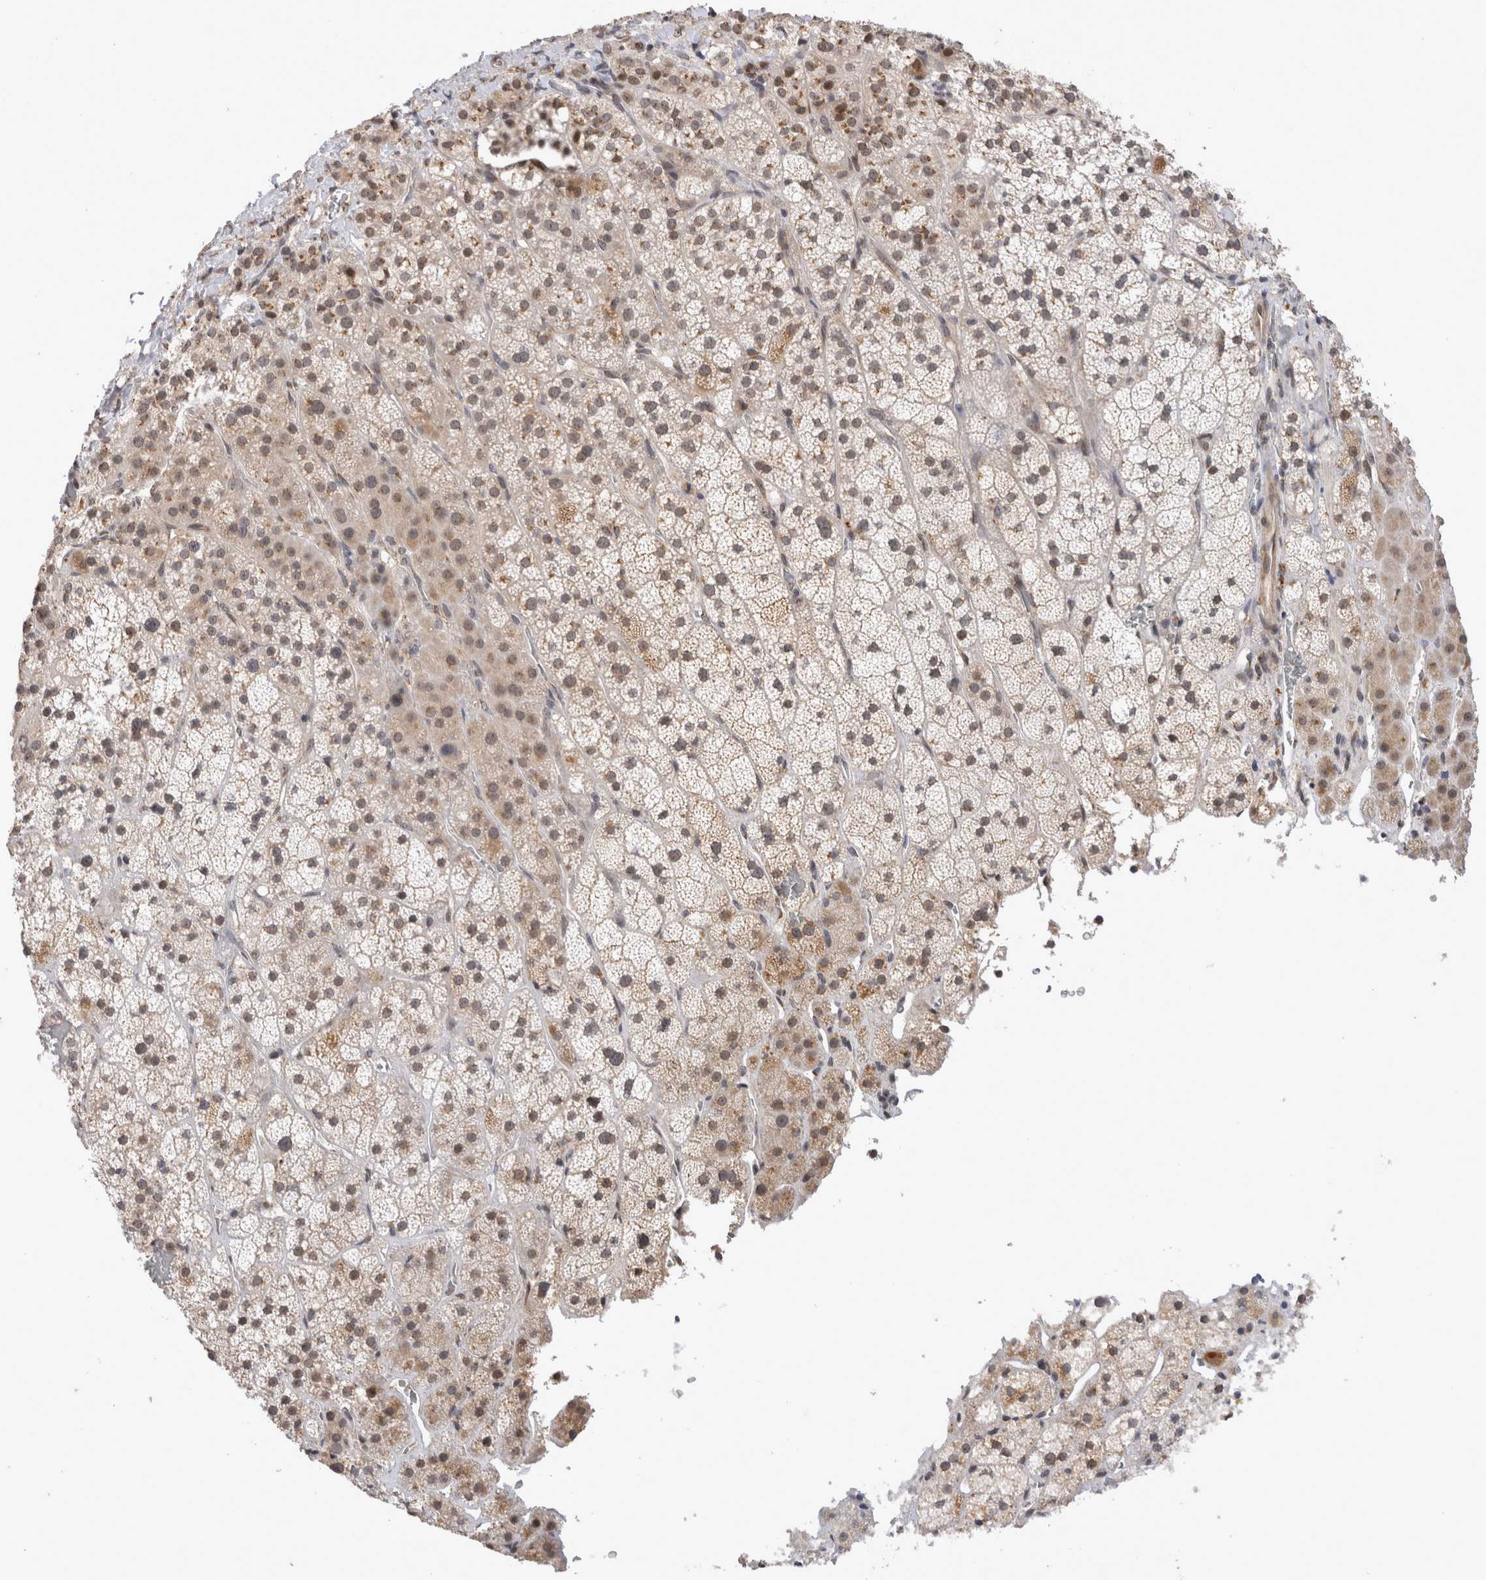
{"staining": {"intensity": "moderate", "quantity": ">75%", "location": "nuclear"}, "tissue": "adrenal gland", "cell_type": "Glandular cells", "image_type": "normal", "snomed": [{"axis": "morphology", "description": "Normal tissue, NOS"}, {"axis": "topography", "description": "Adrenal gland"}], "caption": "IHC (DAB (3,3'-diaminobenzidine)) staining of benign human adrenal gland displays moderate nuclear protein positivity in about >75% of glandular cells. The staining is performed using DAB brown chromogen to label protein expression. The nuclei are counter-stained blue using hematoxylin.", "gene": "TMEM65", "patient": {"sex": "male", "age": 57}}